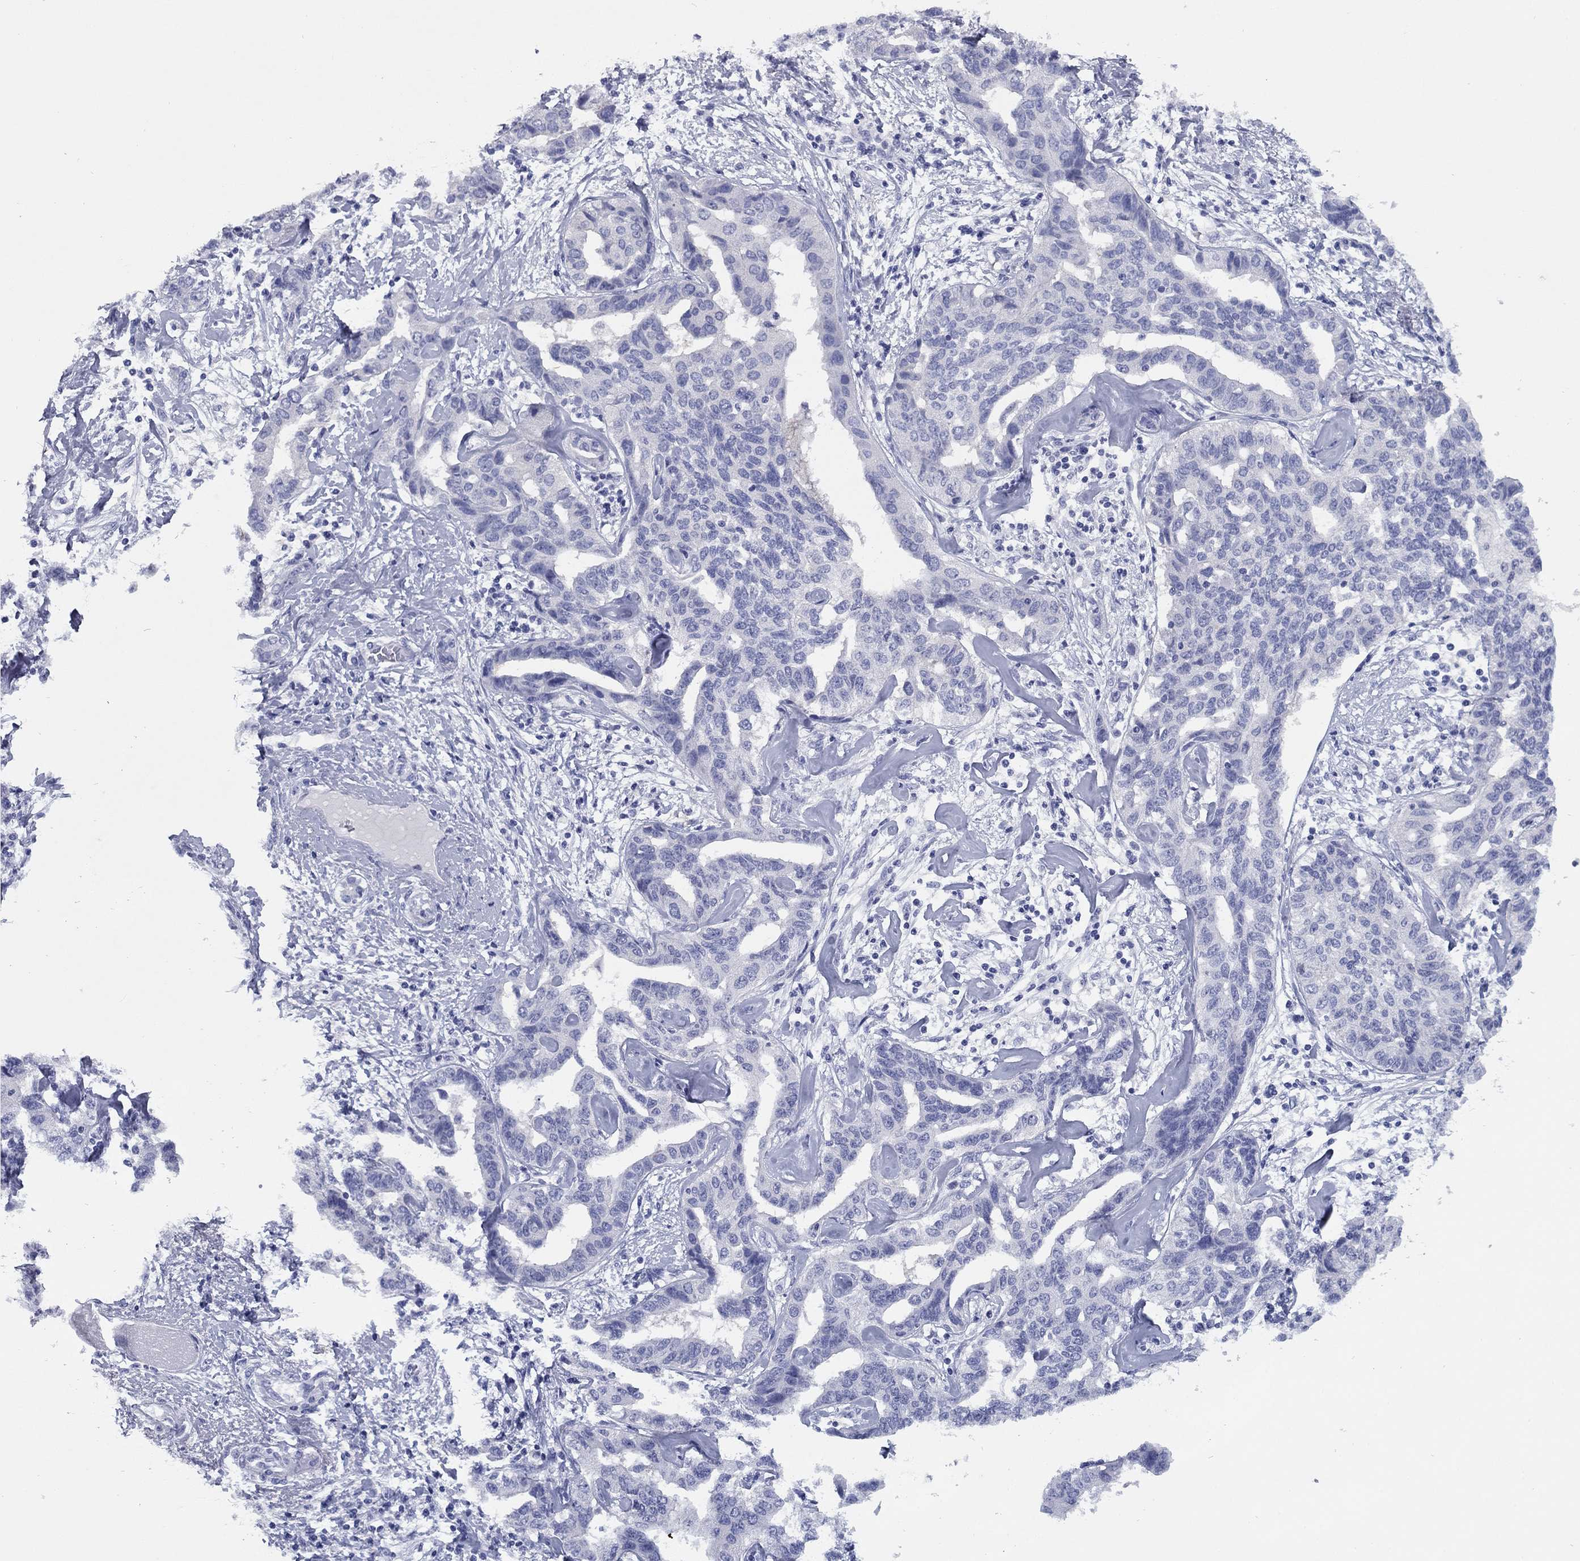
{"staining": {"intensity": "negative", "quantity": "none", "location": "none"}, "tissue": "liver cancer", "cell_type": "Tumor cells", "image_type": "cancer", "snomed": [{"axis": "morphology", "description": "Cholangiocarcinoma"}, {"axis": "topography", "description": "Liver"}], "caption": "Tumor cells are negative for brown protein staining in liver cholangiocarcinoma.", "gene": "NPPA", "patient": {"sex": "male", "age": 59}}